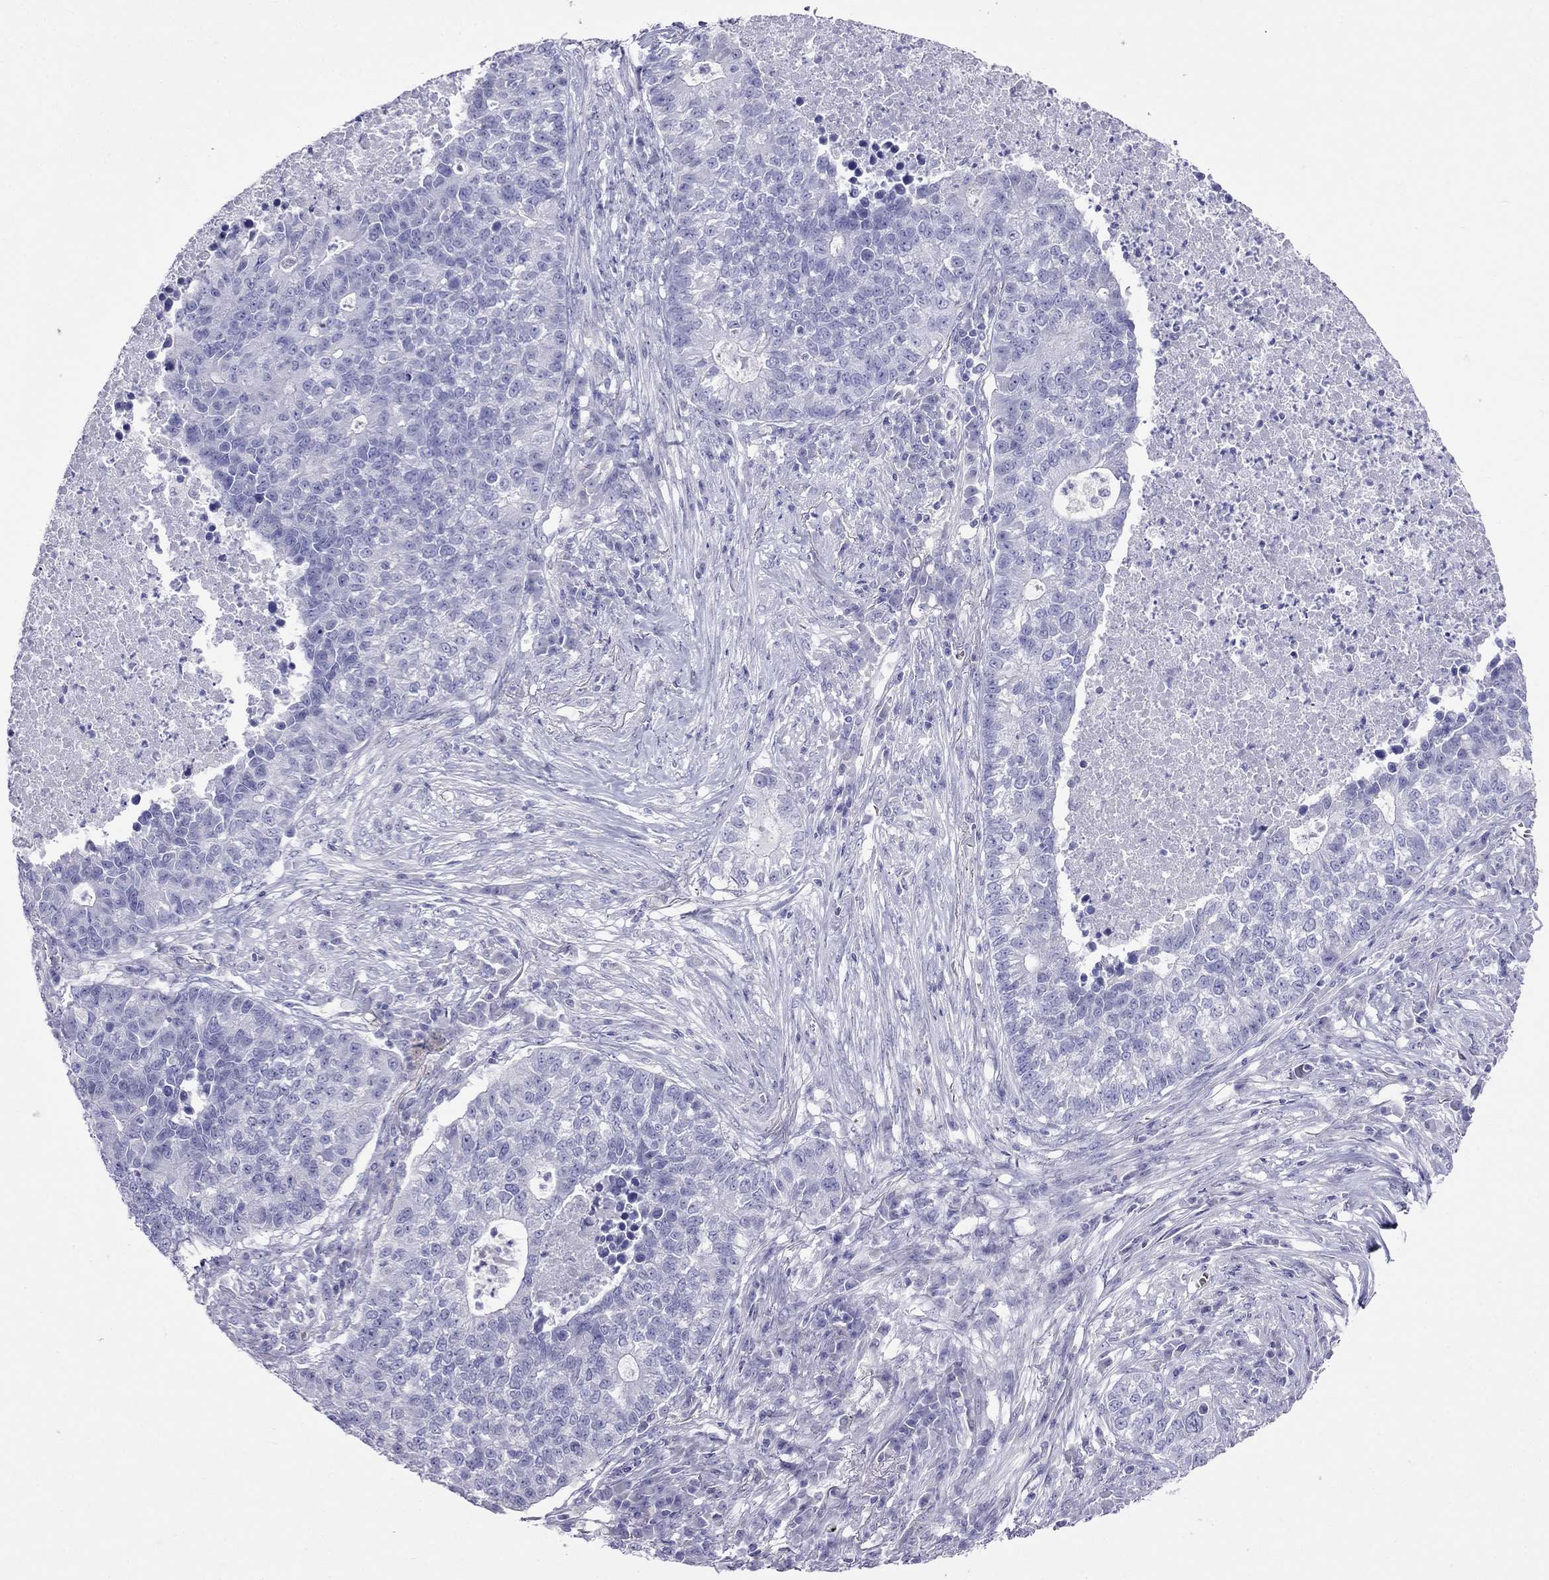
{"staining": {"intensity": "negative", "quantity": "none", "location": "none"}, "tissue": "lung cancer", "cell_type": "Tumor cells", "image_type": "cancer", "snomed": [{"axis": "morphology", "description": "Adenocarcinoma, NOS"}, {"axis": "topography", "description": "Lung"}], "caption": "High magnification brightfield microscopy of lung adenocarcinoma stained with DAB (brown) and counterstained with hematoxylin (blue): tumor cells show no significant positivity.", "gene": "TDRD1", "patient": {"sex": "male", "age": 57}}